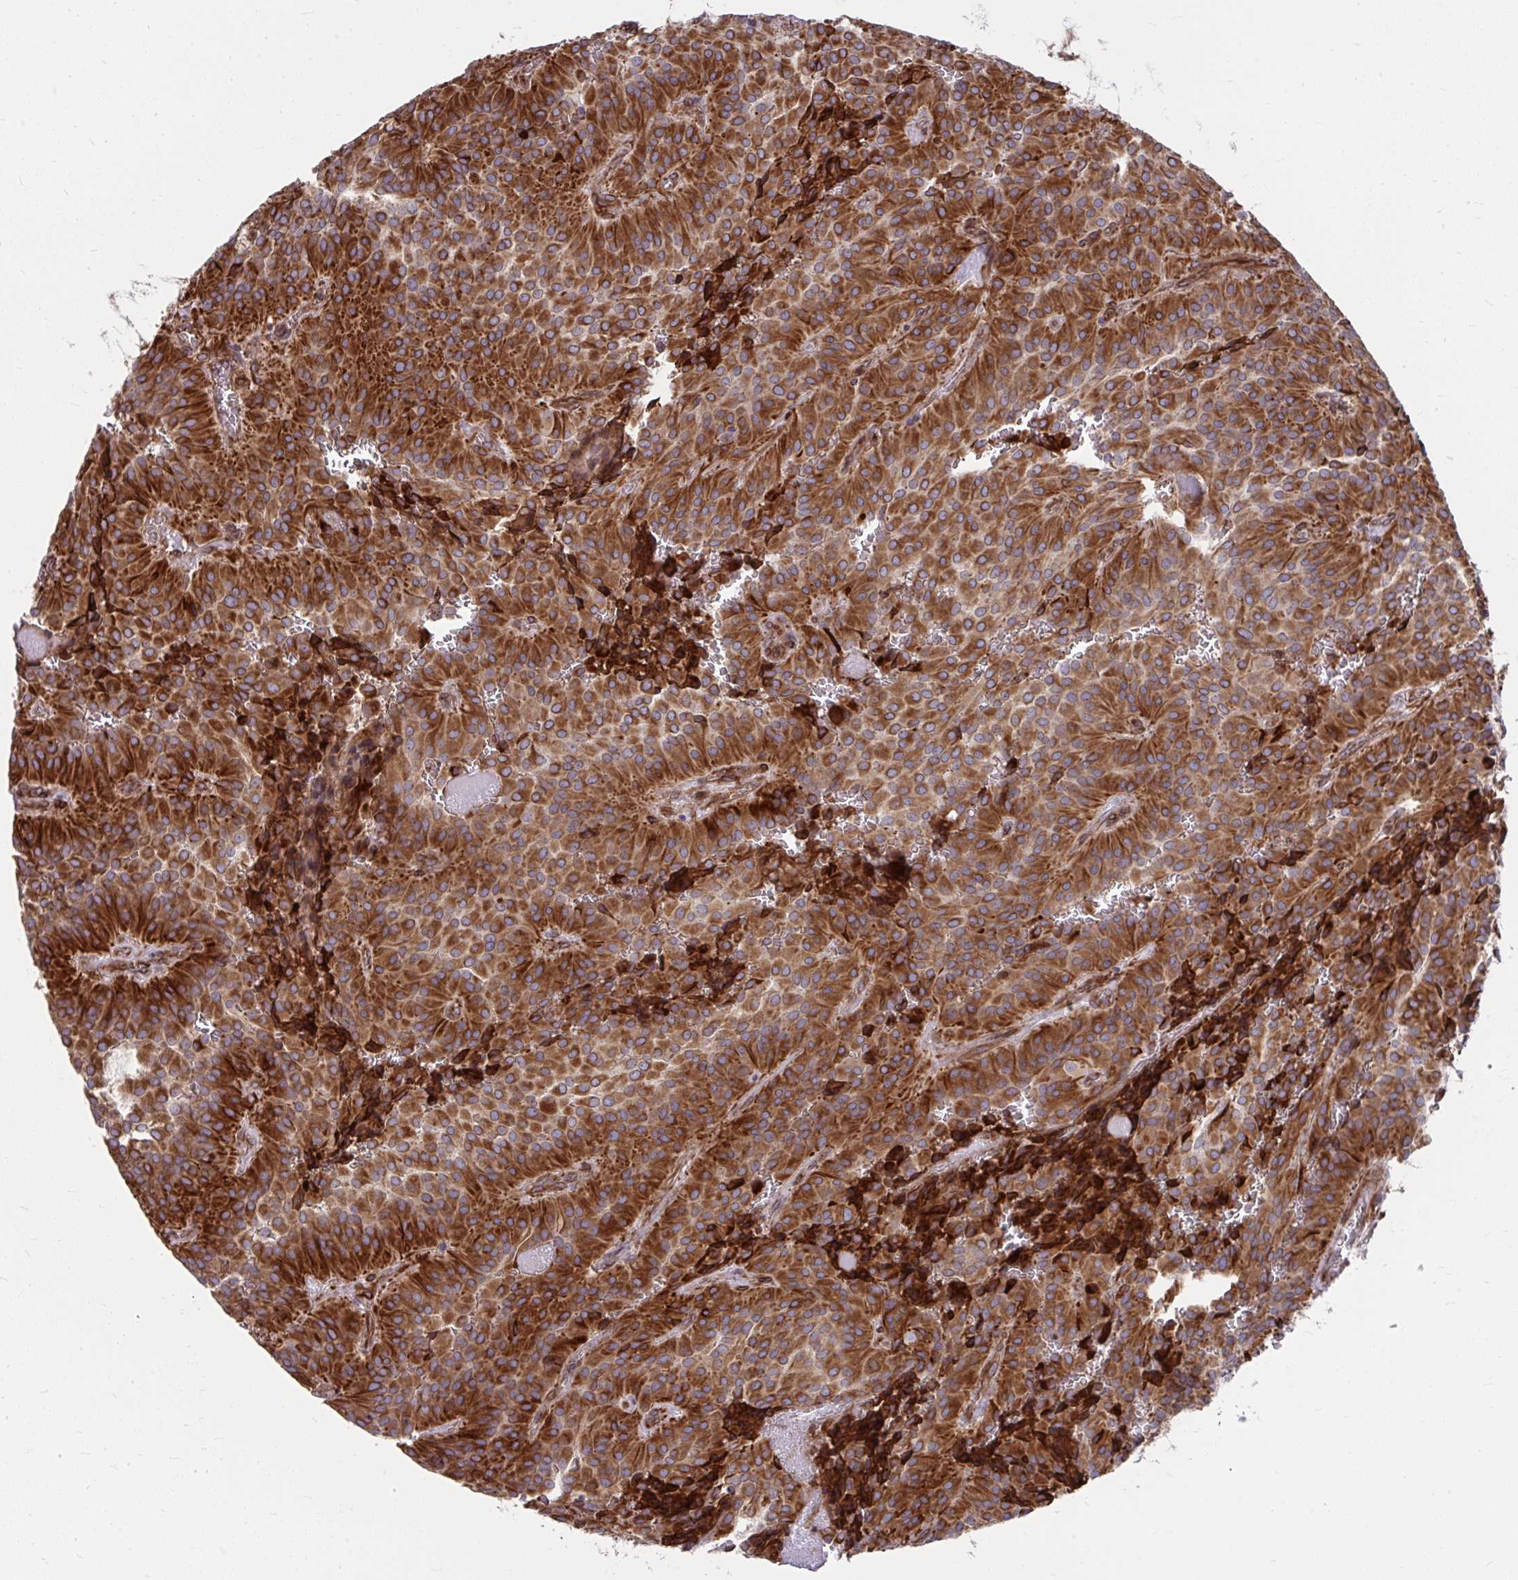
{"staining": {"intensity": "strong", "quantity": ">75%", "location": "cytoplasmic/membranous"}, "tissue": "glioma", "cell_type": "Tumor cells", "image_type": "cancer", "snomed": [{"axis": "morphology", "description": "Glioma, malignant, Low grade"}, {"axis": "topography", "description": "Brain"}], "caption": "Immunohistochemistry micrograph of neoplastic tissue: malignant glioma (low-grade) stained using immunohistochemistry (IHC) demonstrates high levels of strong protein expression localized specifically in the cytoplasmic/membranous of tumor cells, appearing as a cytoplasmic/membranous brown color.", "gene": "STIM2", "patient": {"sex": "male", "age": 42}}